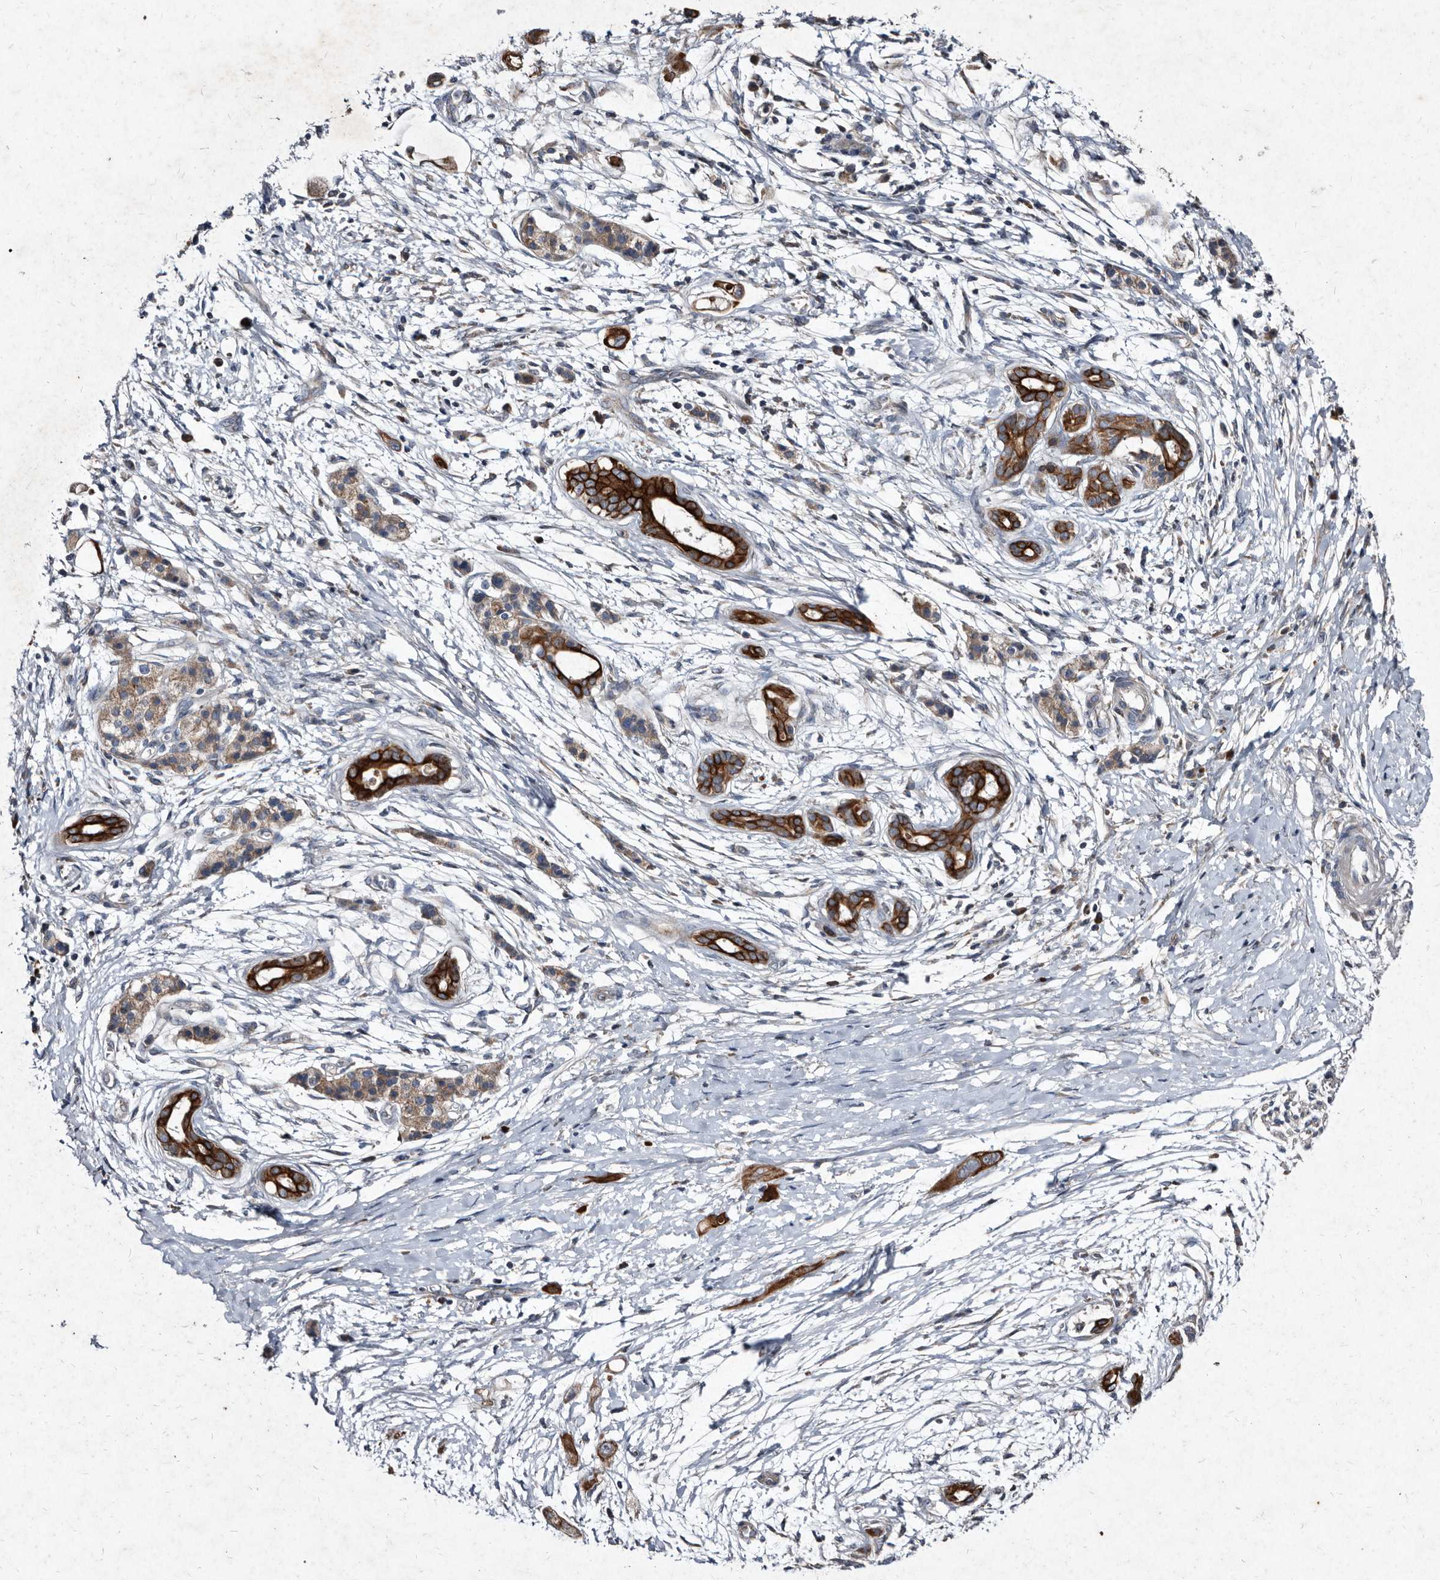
{"staining": {"intensity": "strong", "quantity": ">75%", "location": "cytoplasmic/membranous"}, "tissue": "pancreatic cancer", "cell_type": "Tumor cells", "image_type": "cancer", "snomed": [{"axis": "morphology", "description": "Adenocarcinoma, NOS"}, {"axis": "topography", "description": "Pancreas"}], "caption": "This is a micrograph of immunohistochemistry staining of adenocarcinoma (pancreatic), which shows strong expression in the cytoplasmic/membranous of tumor cells.", "gene": "YPEL3", "patient": {"sex": "male", "age": 59}}